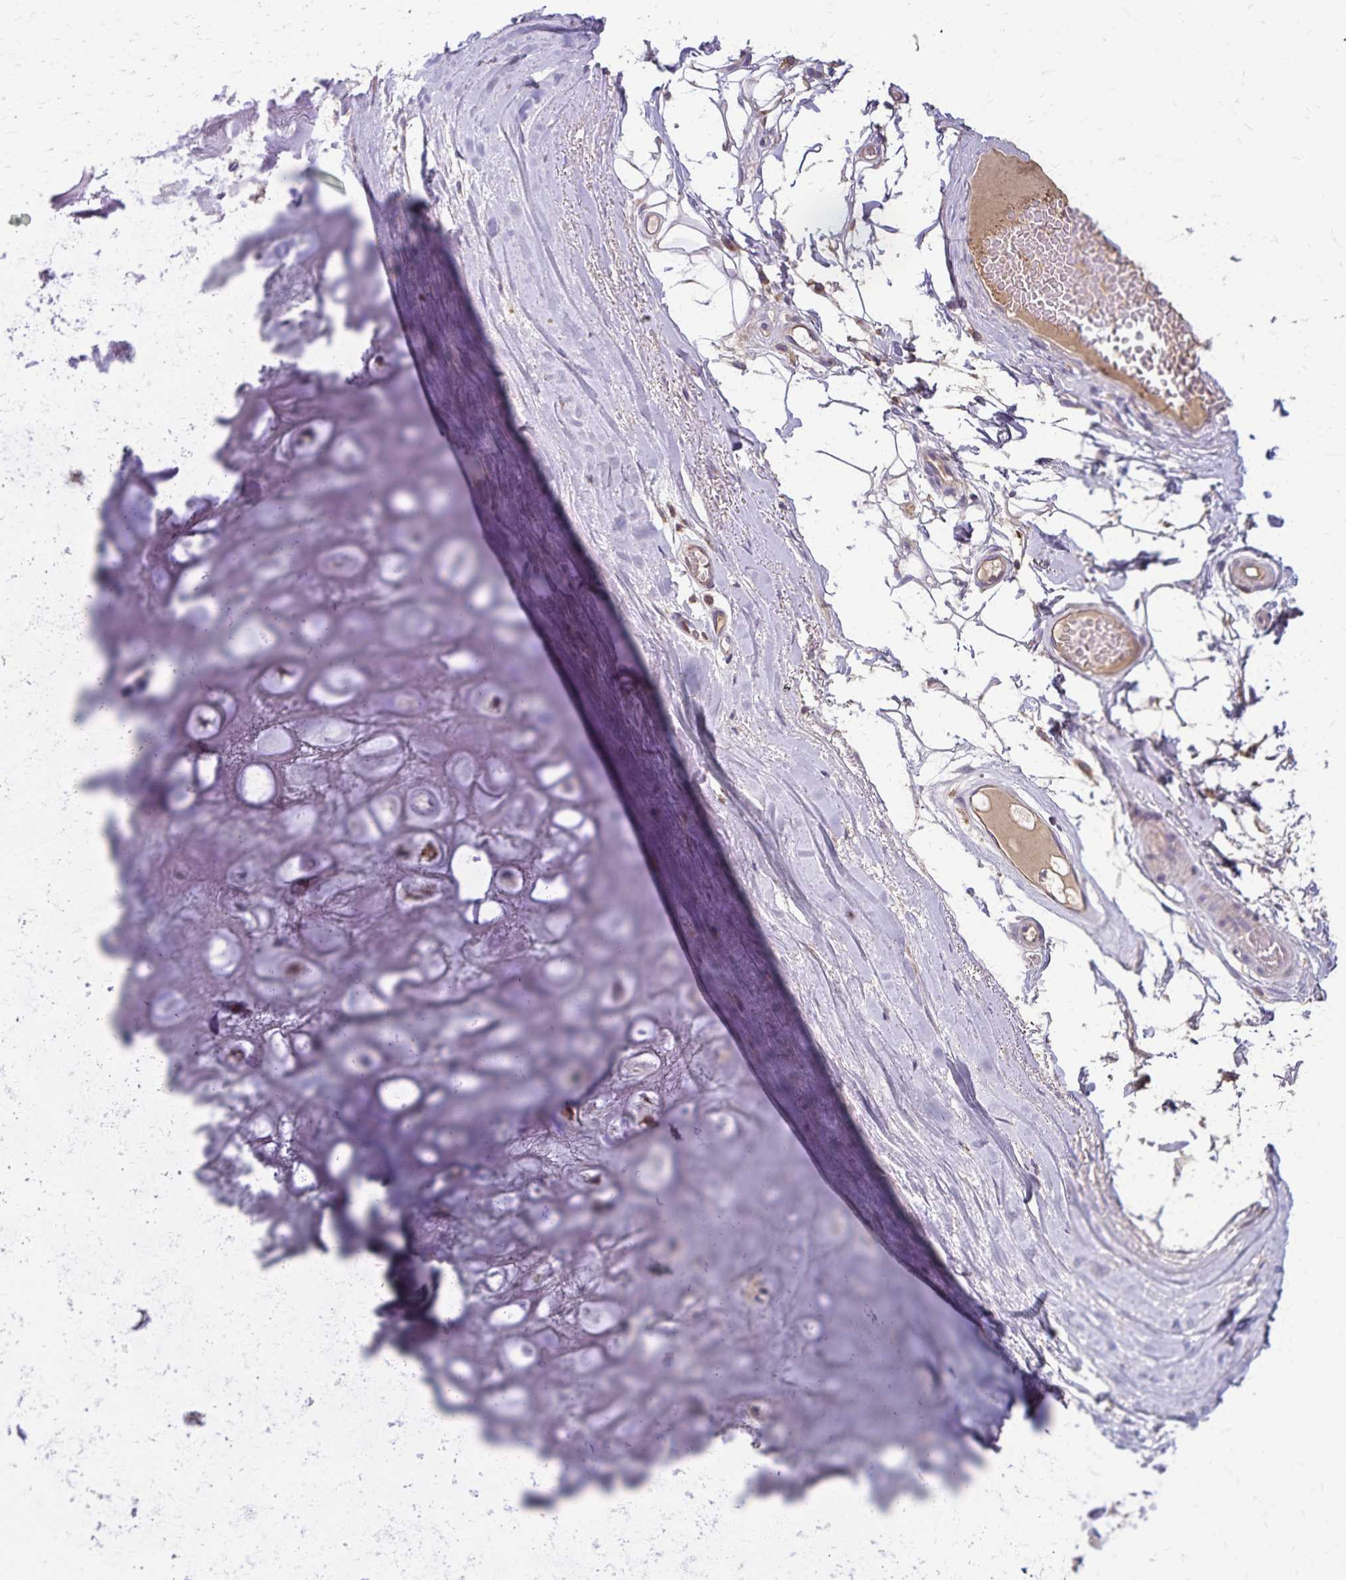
{"staining": {"intensity": "negative", "quantity": "none", "location": "none"}, "tissue": "adipose tissue", "cell_type": "Adipocytes", "image_type": "normal", "snomed": [{"axis": "morphology", "description": "Normal tissue, NOS"}, {"axis": "topography", "description": "Lymph node"}, {"axis": "topography", "description": "Cartilage tissue"}, {"axis": "topography", "description": "Nasopharynx"}], "caption": "DAB immunohistochemical staining of normal adipose tissue reveals no significant staining in adipocytes.", "gene": "RNF10", "patient": {"sex": "male", "age": 63}}